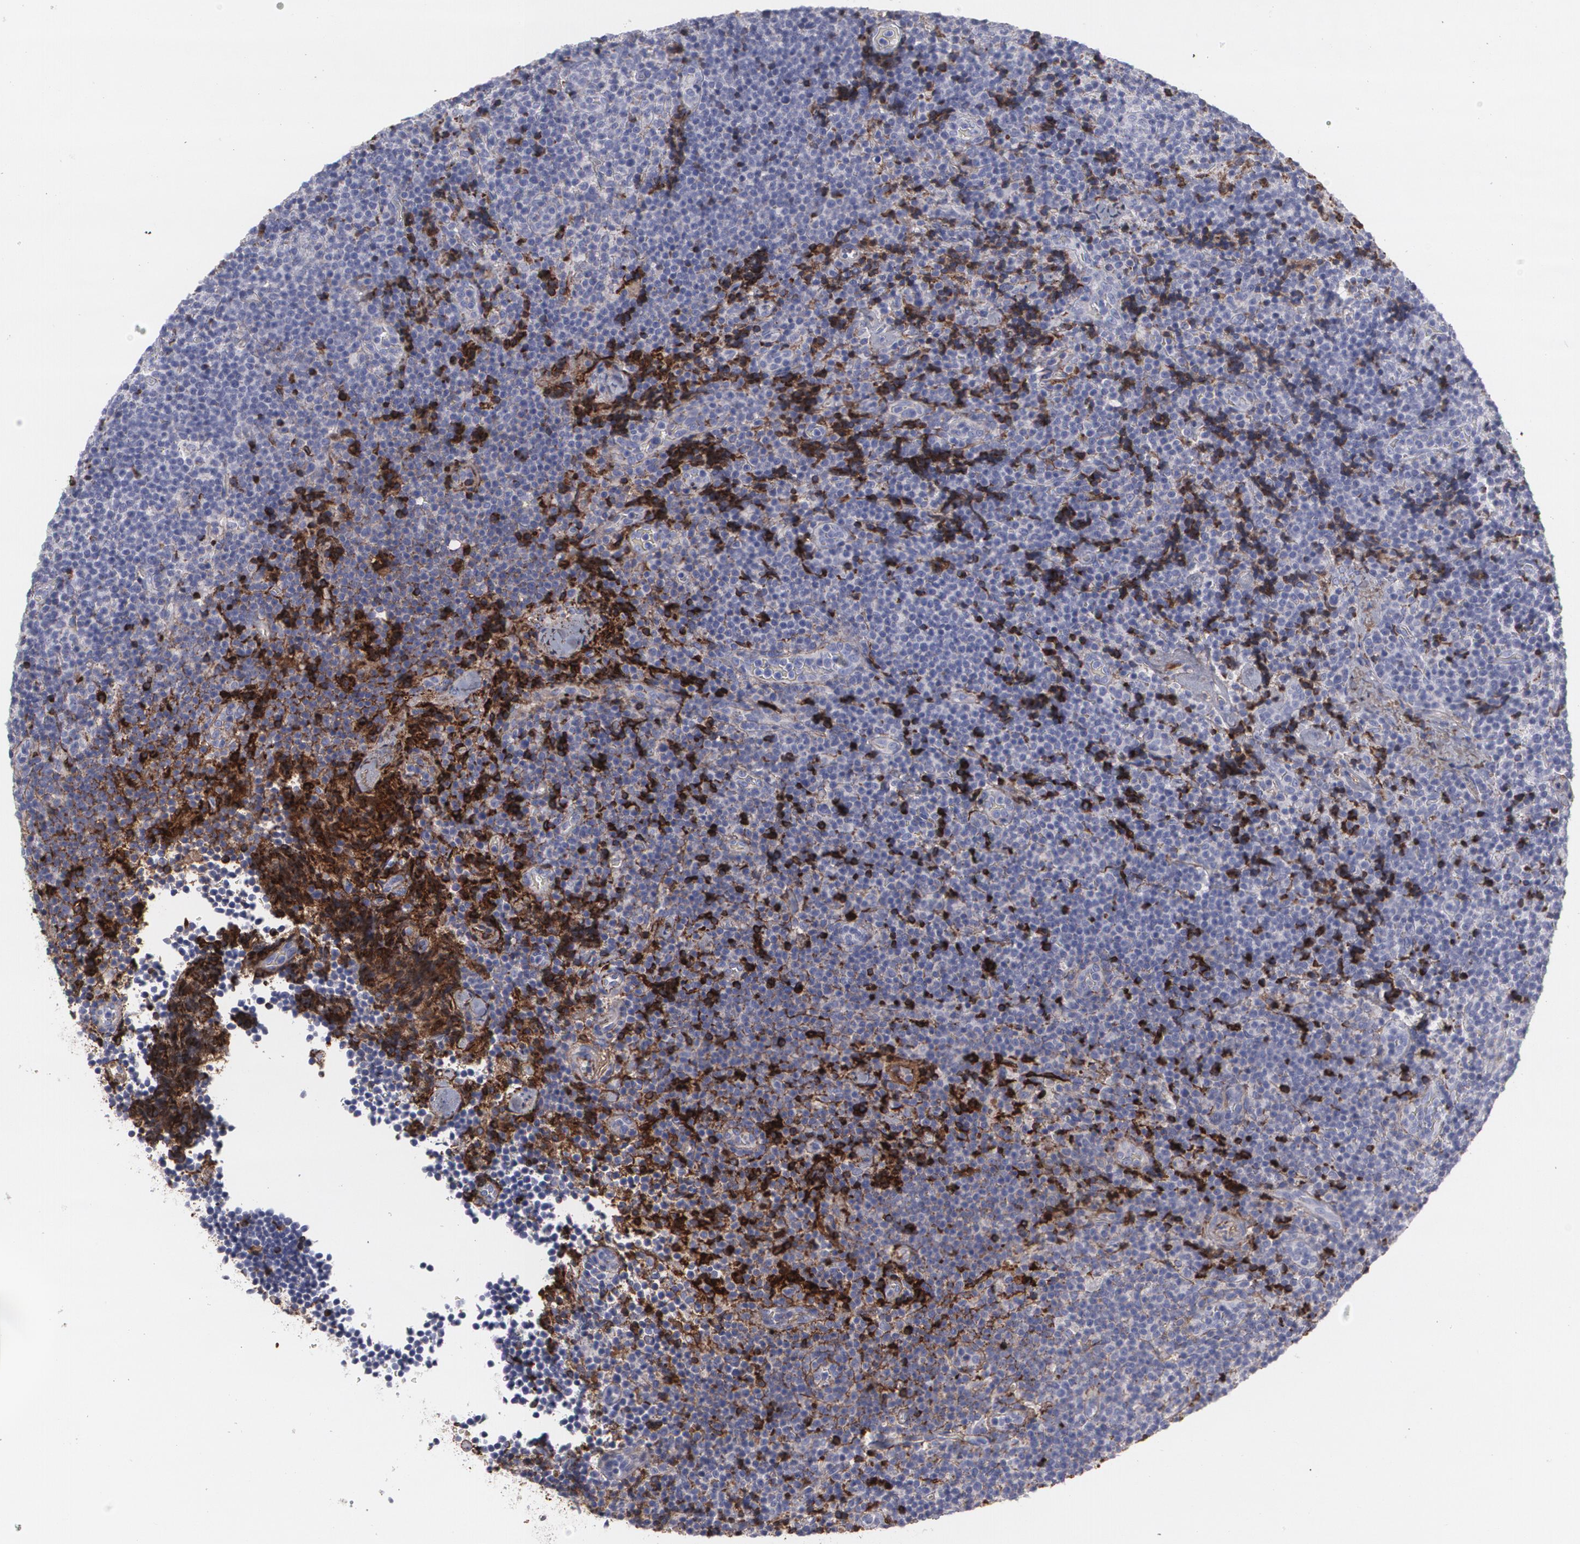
{"staining": {"intensity": "strong", "quantity": "<25%", "location": "cytoplasmic/membranous"}, "tissue": "lymphoma", "cell_type": "Tumor cells", "image_type": "cancer", "snomed": [{"axis": "morphology", "description": "Malignant lymphoma, non-Hodgkin's type, High grade"}, {"axis": "topography", "description": "Lymph node"}], "caption": "Protein expression by immunohistochemistry (IHC) exhibits strong cytoplasmic/membranous expression in approximately <25% of tumor cells in malignant lymphoma, non-Hodgkin's type (high-grade).", "gene": "FBLN1", "patient": {"sex": "female", "age": 58}}